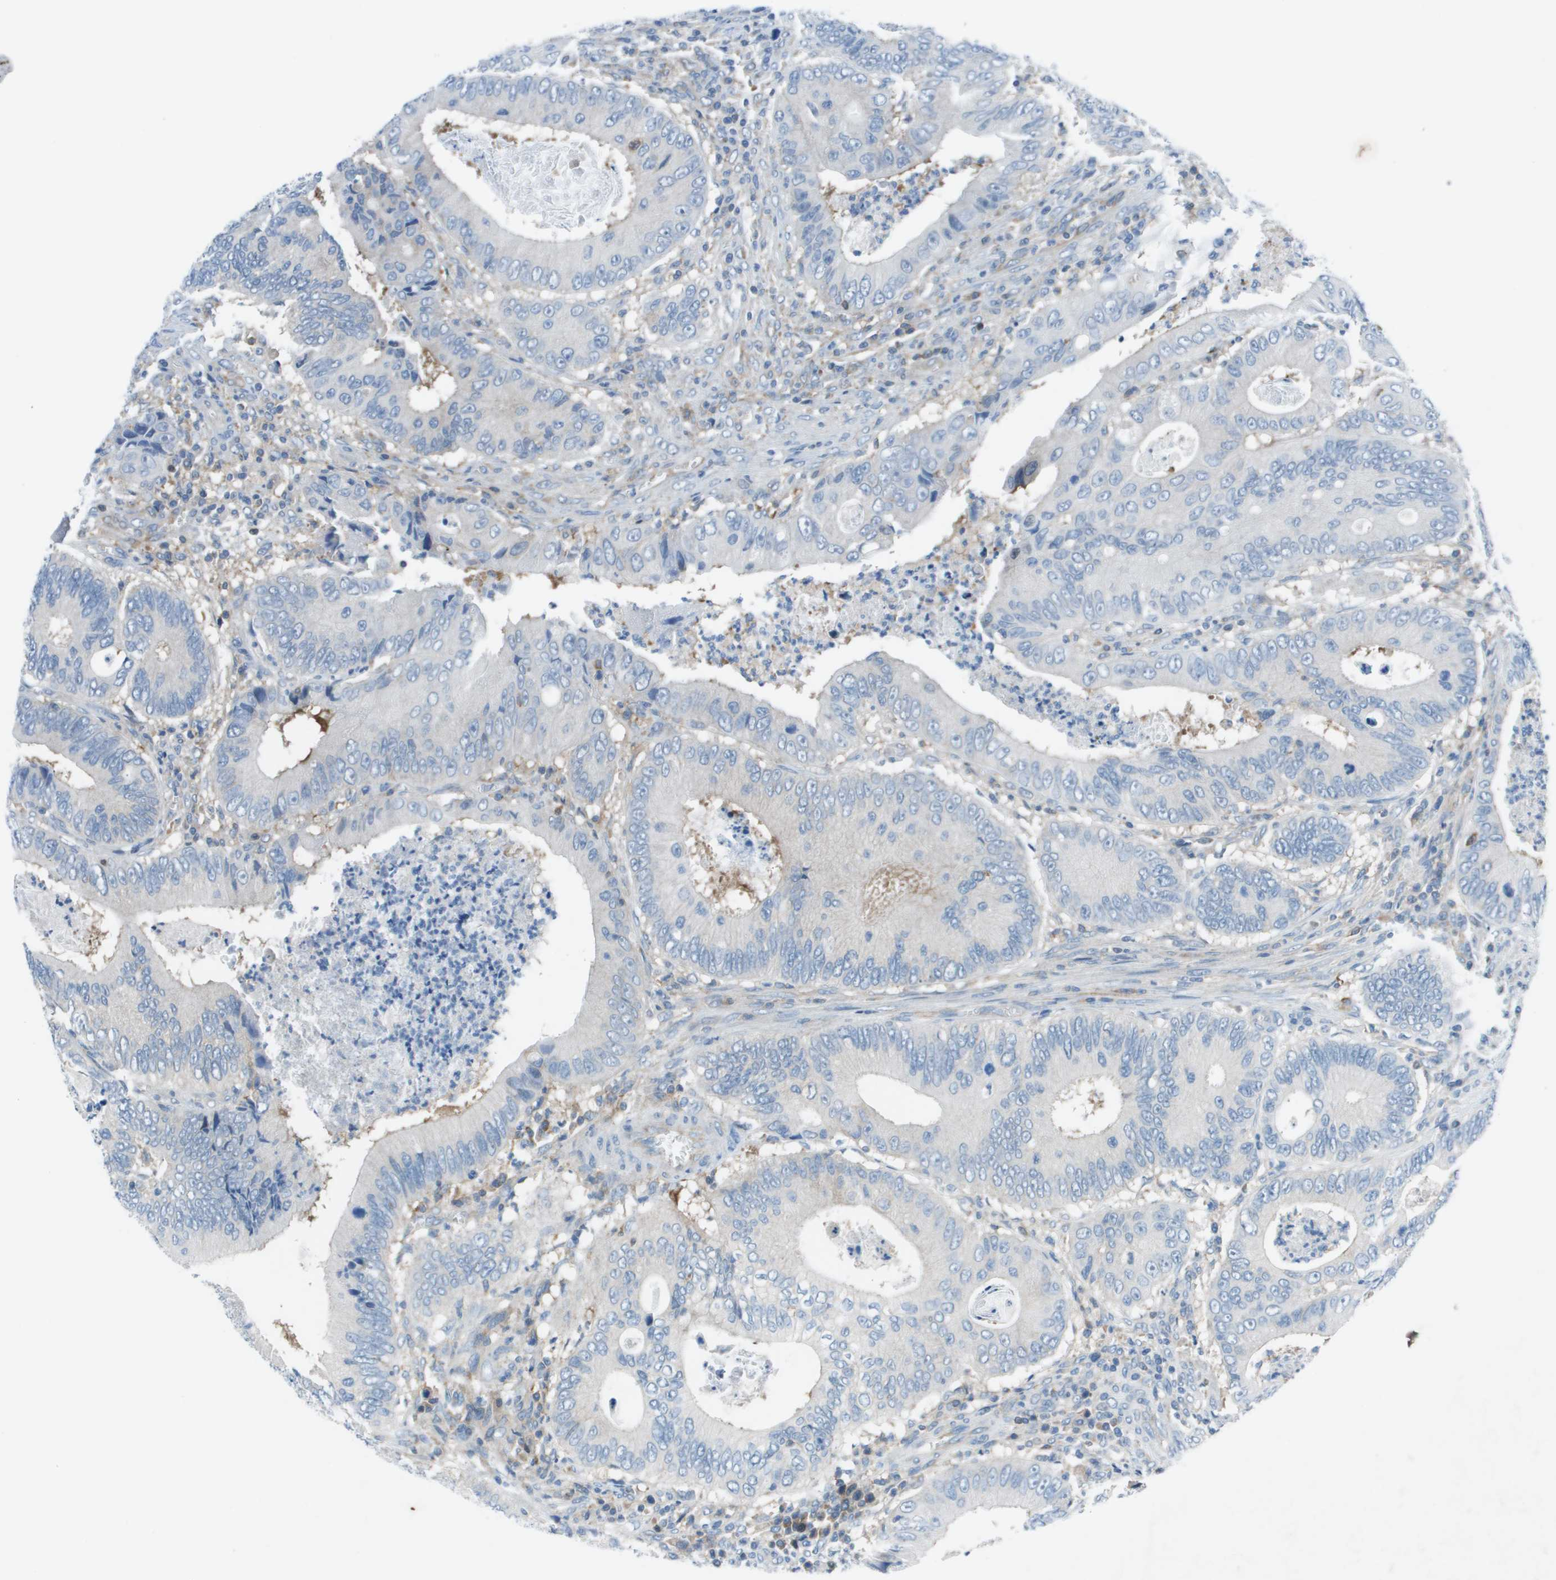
{"staining": {"intensity": "negative", "quantity": "none", "location": "none"}, "tissue": "colorectal cancer", "cell_type": "Tumor cells", "image_type": "cancer", "snomed": [{"axis": "morphology", "description": "Inflammation, NOS"}, {"axis": "morphology", "description": "Adenocarcinoma, NOS"}, {"axis": "topography", "description": "Colon"}], "caption": "Immunohistochemistry of colorectal adenocarcinoma demonstrates no positivity in tumor cells.", "gene": "STIP1", "patient": {"sex": "male", "age": 72}}